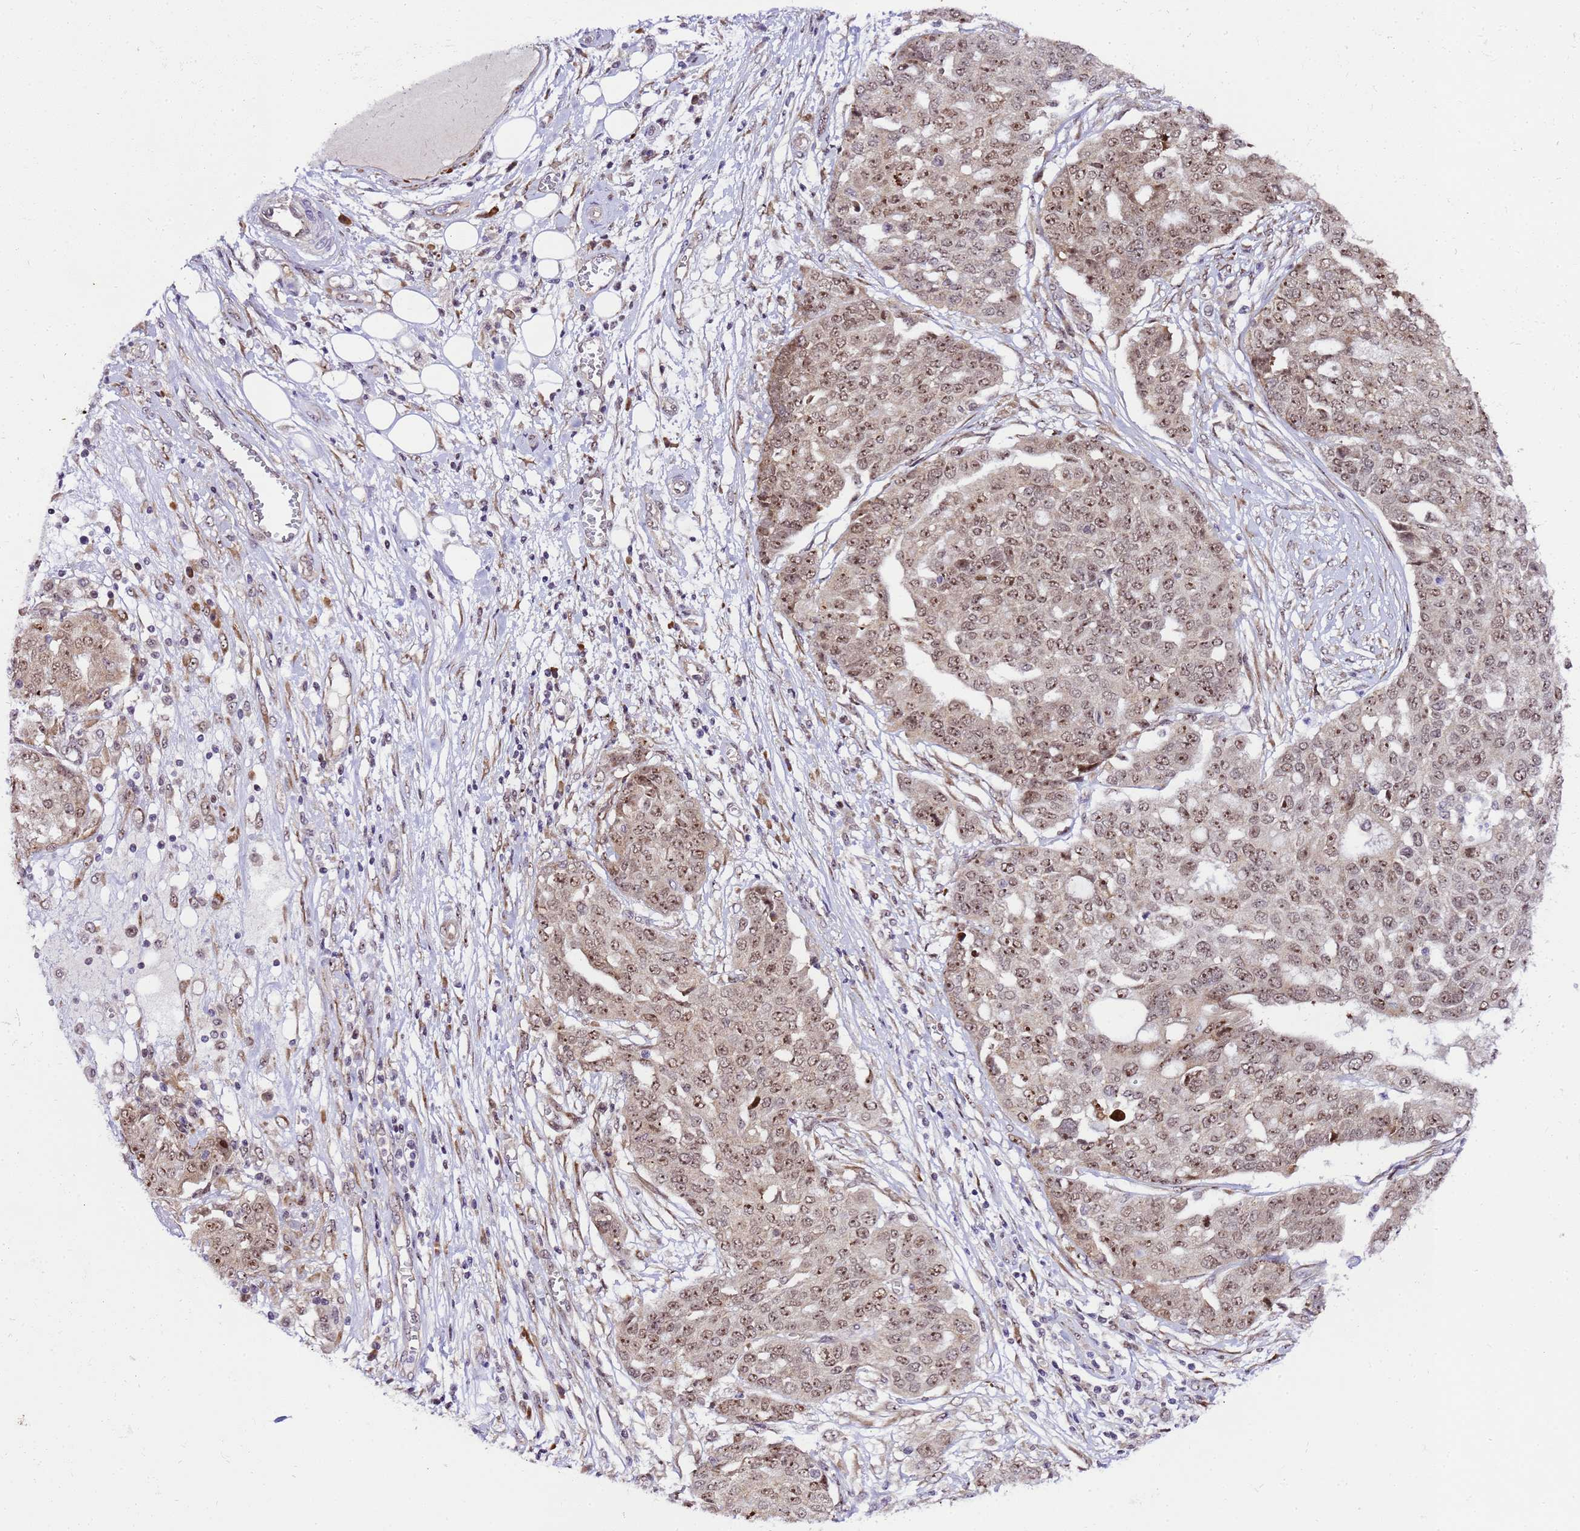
{"staining": {"intensity": "moderate", "quantity": ">75%", "location": "nuclear"}, "tissue": "ovarian cancer", "cell_type": "Tumor cells", "image_type": "cancer", "snomed": [{"axis": "morphology", "description": "Cystadenocarcinoma, serous, NOS"}, {"axis": "topography", "description": "Soft tissue"}, {"axis": "topography", "description": "Ovary"}], "caption": "This image shows immunohistochemistry staining of ovarian cancer (serous cystadenocarcinoma), with medium moderate nuclear staining in approximately >75% of tumor cells.", "gene": "SLX4IP", "patient": {"sex": "female", "age": 57}}